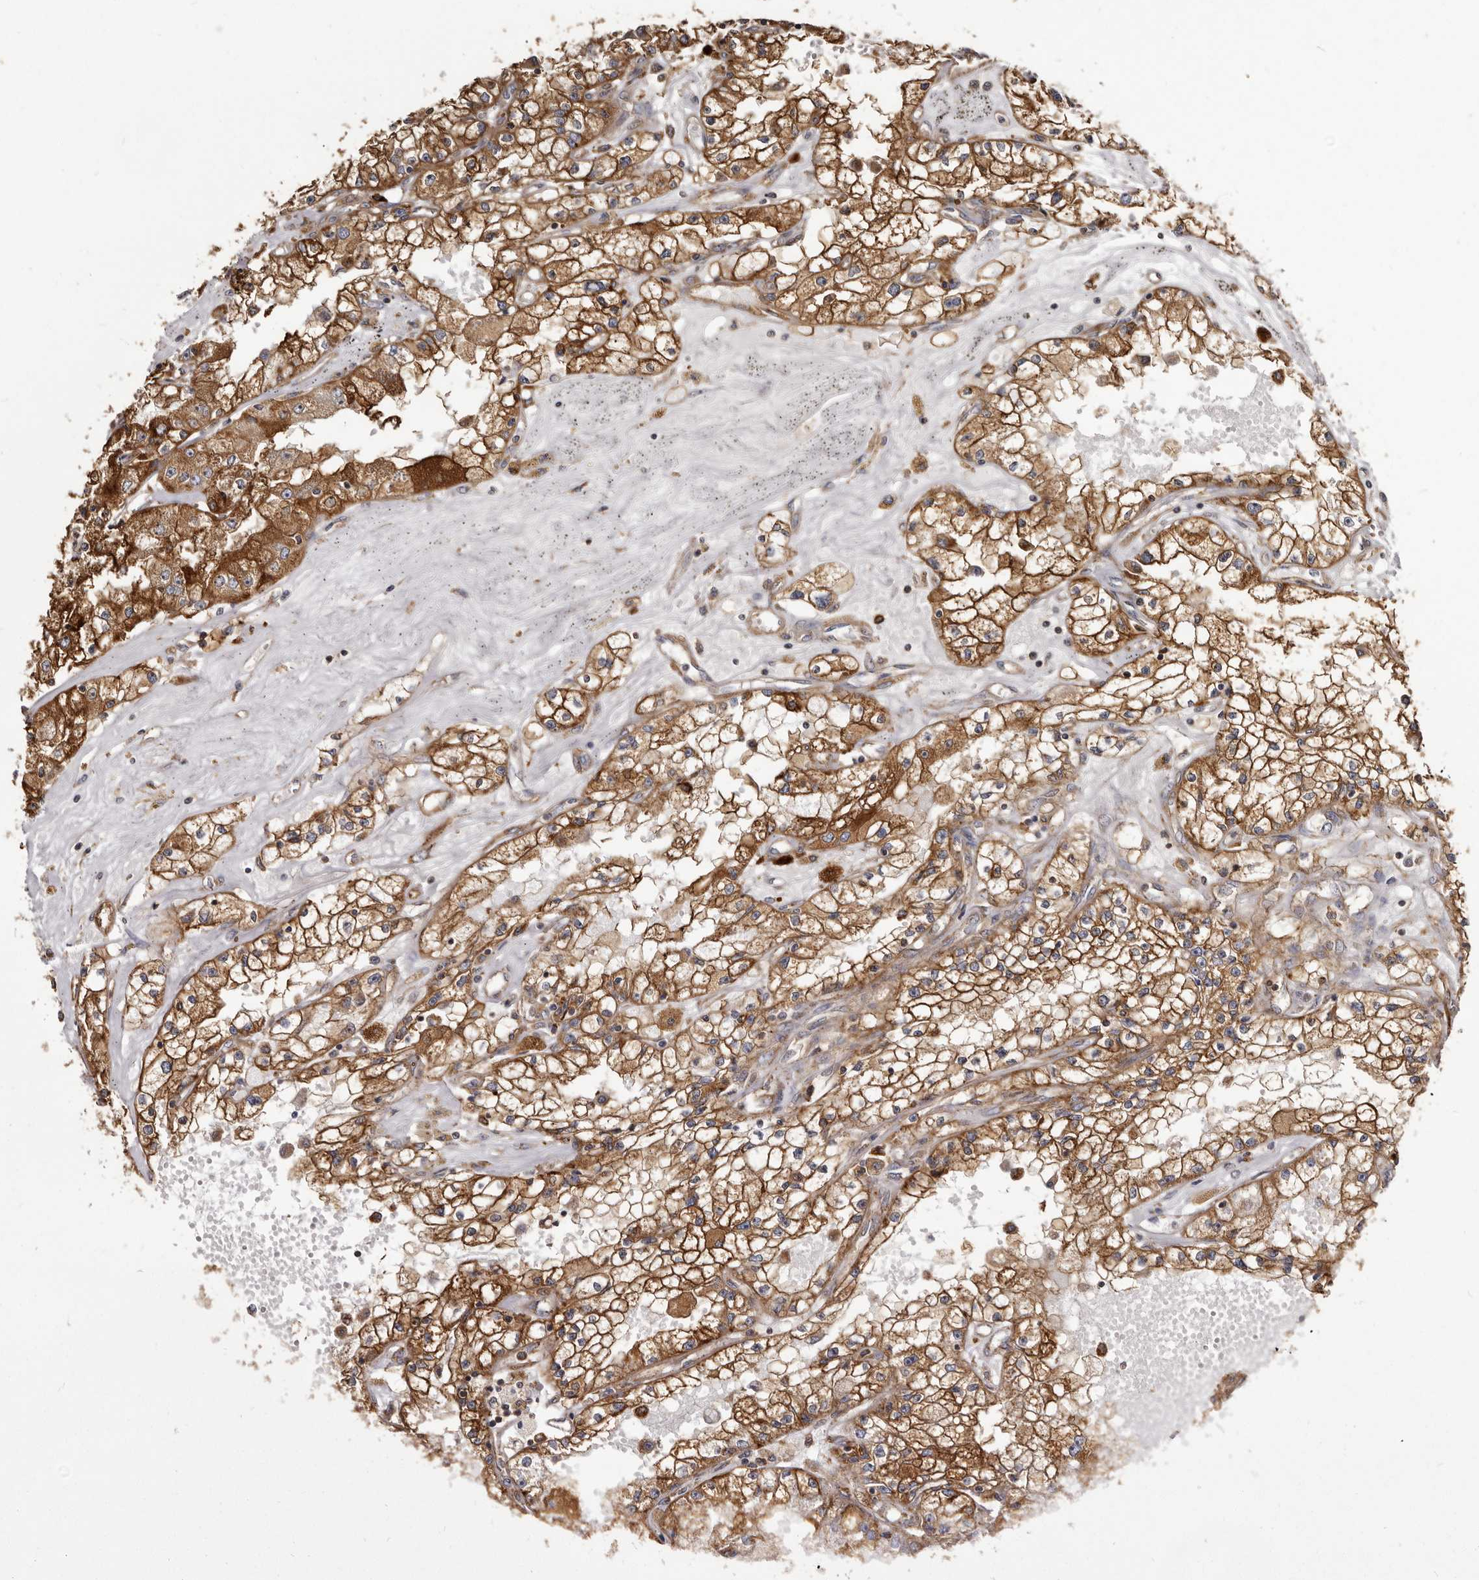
{"staining": {"intensity": "strong", "quantity": ">75%", "location": "cytoplasmic/membranous"}, "tissue": "renal cancer", "cell_type": "Tumor cells", "image_type": "cancer", "snomed": [{"axis": "morphology", "description": "Adenocarcinoma, NOS"}, {"axis": "topography", "description": "Kidney"}], "caption": "About >75% of tumor cells in human adenocarcinoma (renal) demonstrate strong cytoplasmic/membranous protein expression as visualized by brown immunohistochemical staining.", "gene": "TPD52", "patient": {"sex": "male", "age": 56}}